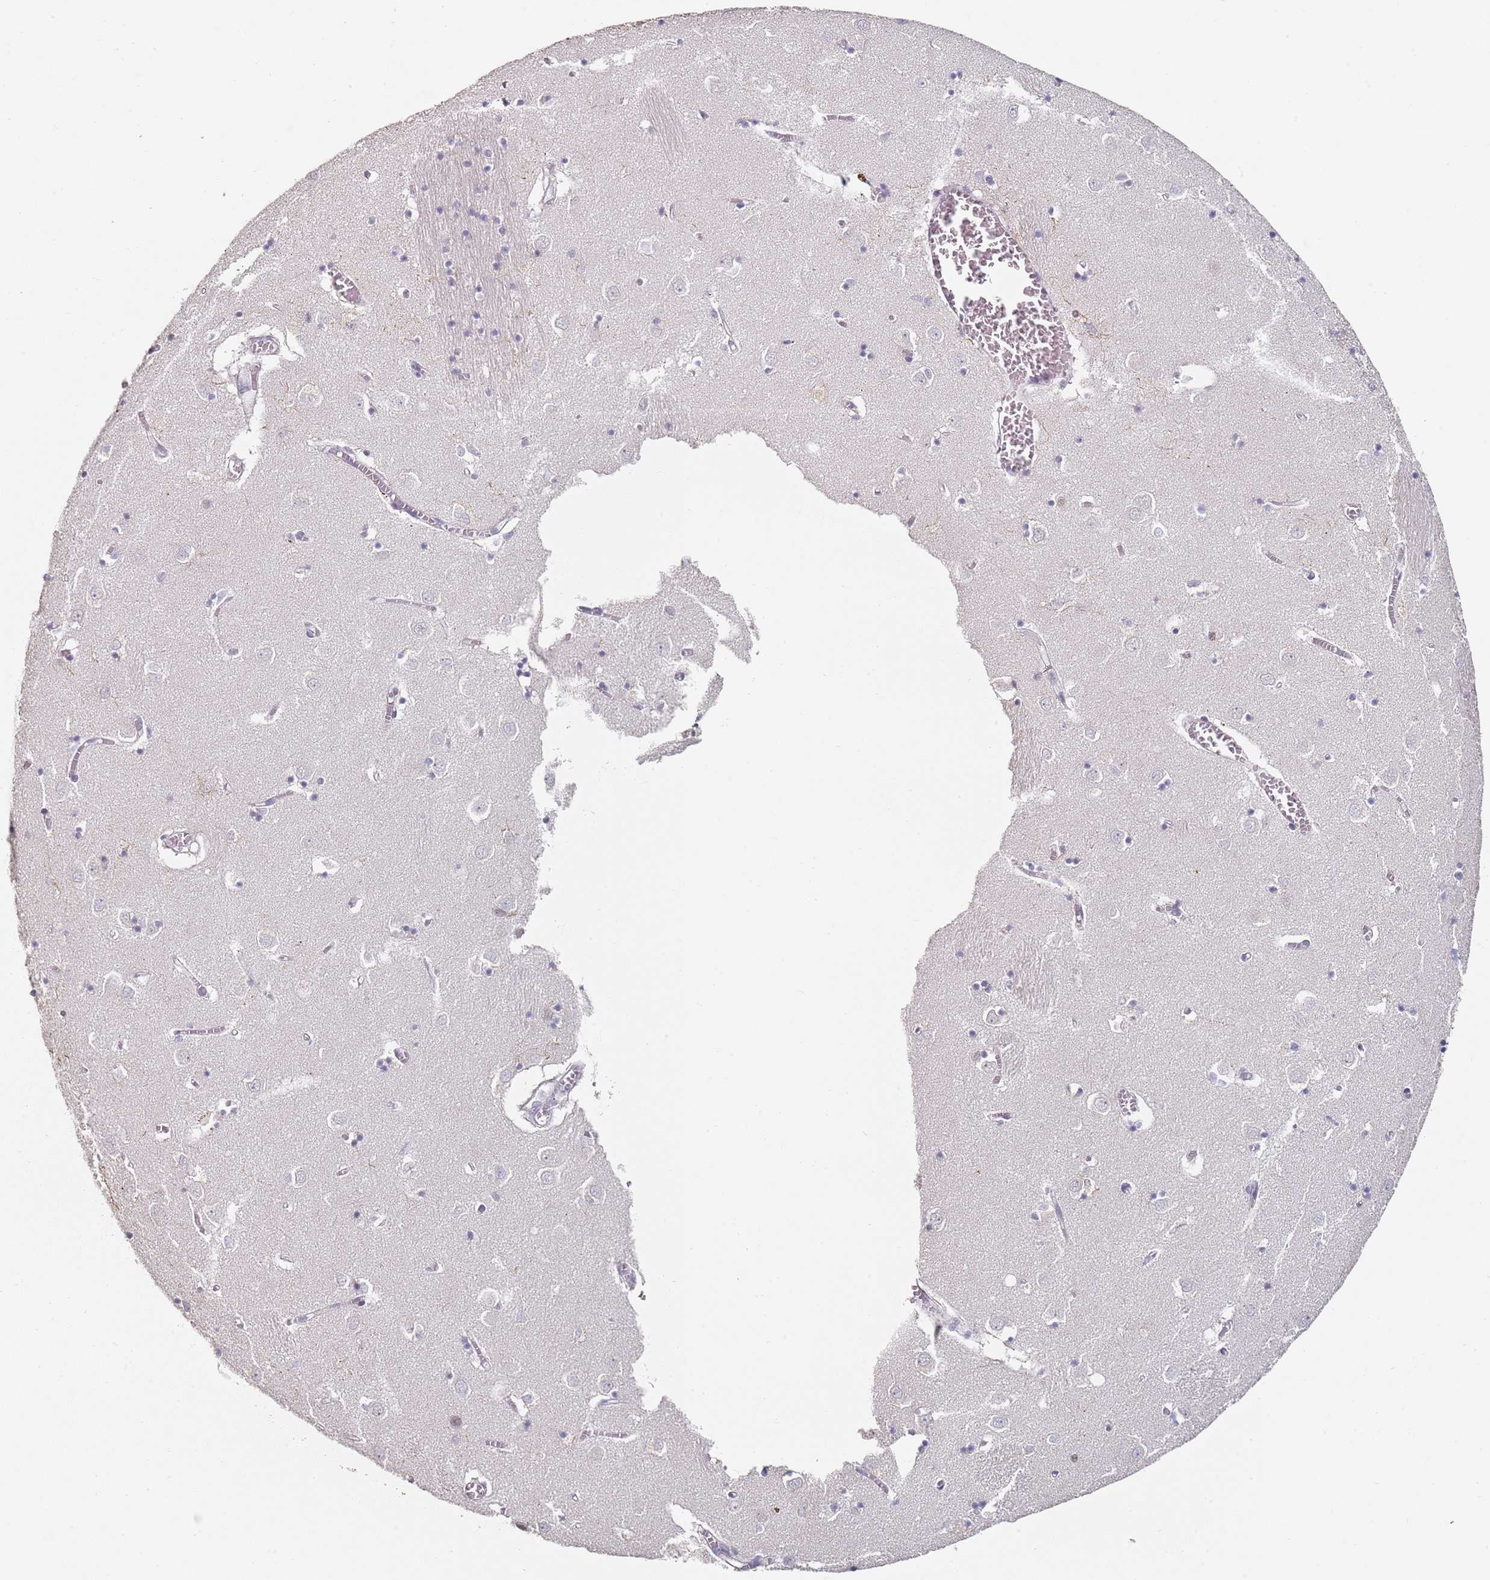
{"staining": {"intensity": "negative", "quantity": "none", "location": "none"}, "tissue": "caudate", "cell_type": "Glial cells", "image_type": "normal", "snomed": [{"axis": "morphology", "description": "Normal tissue, NOS"}, {"axis": "topography", "description": "Lateral ventricle wall"}], "caption": "This is a micrograph of immunohistochemistry (IHC) staining of unremarkable caudate, which shows no positivity in glial cells. The staining was performed using DAB (3,3'-diaminobenzidine) to visualize the protein expression in brown, while the nuclei were stained in blue with hematoxylin (Magnification: 20x).", "gene": "DNAH11", "patient": {"sex": "male", "age": 70}}